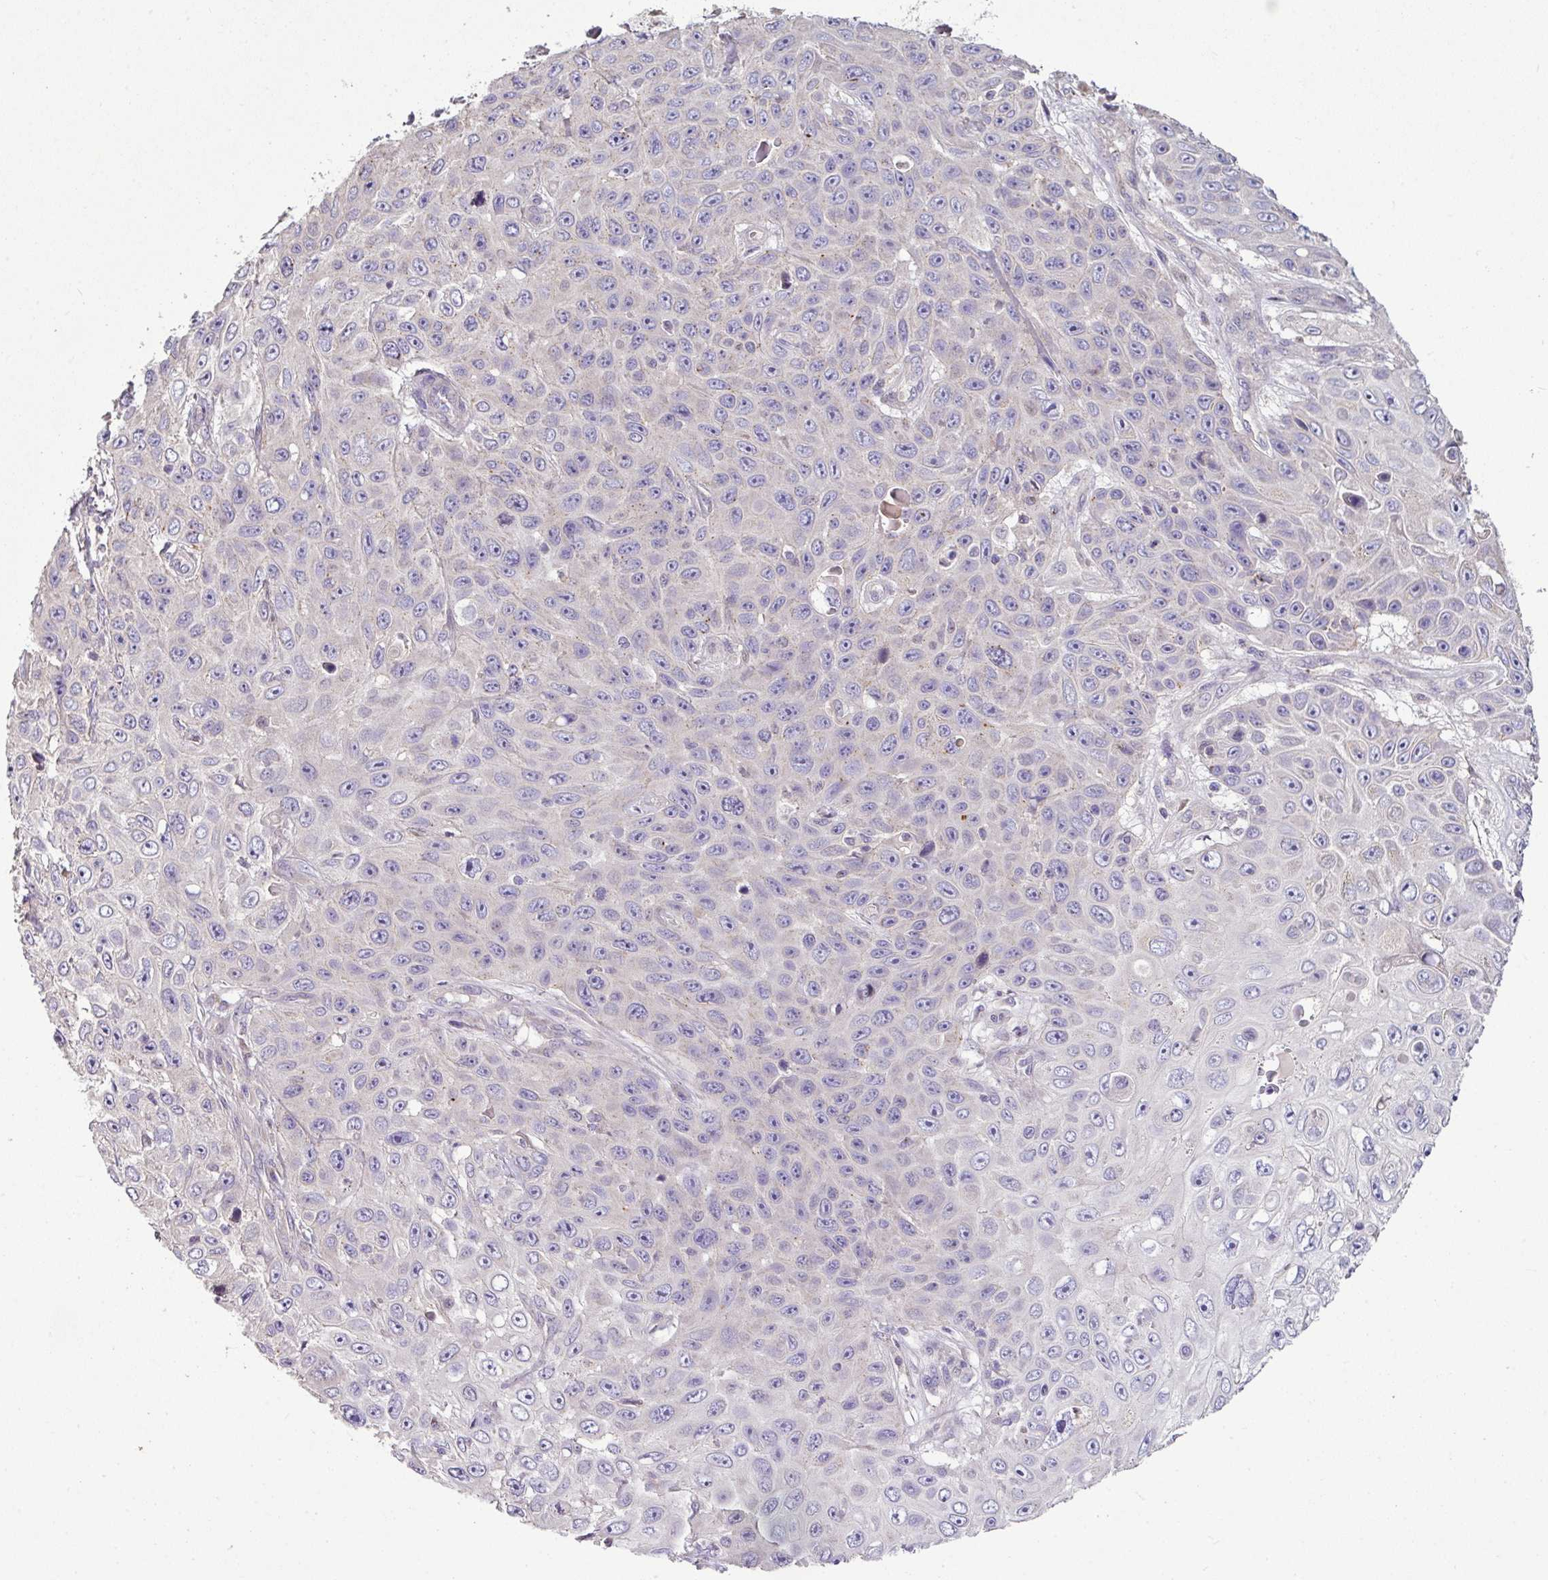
{"staining": {"intensity": "negative", "quantity": "none", "location": "none"}, "tissue": "skin cancer", "cell_type": "Tumor cells", "image_type": "cancer", "snomed": [{"axis": "morphology", "description": "Squamous cell carcinoma, NOS"}, {"axis": "topography", "description": "Skin"}], "caption": "Squamous cell carcinoma (skin) stained for a protein using immunohistochemistry (IHC) reveals no staining tumor cells.", "gene": "LRRC9", "patient": {"sex": "male", "age": 82}}